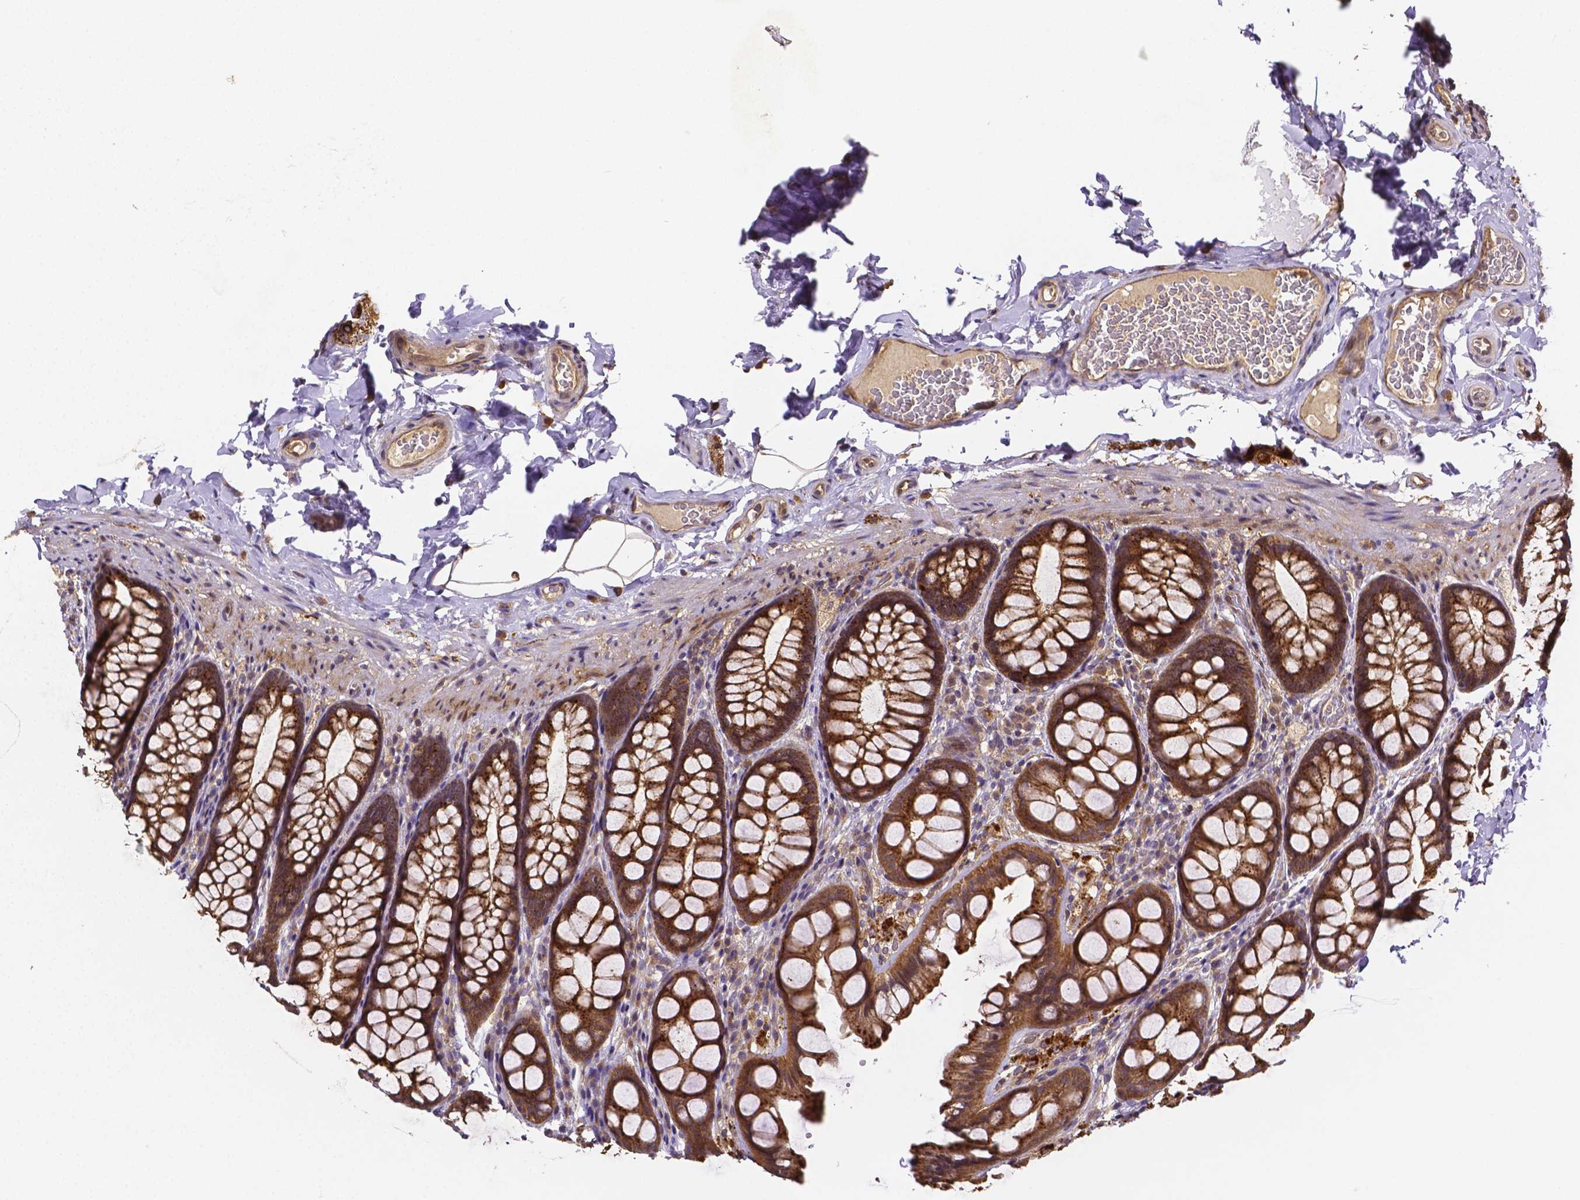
{"staining": {"intensity": "moderate", "quantity": ">75%", "location": "cytoplasmic/membranous"}, "tissue": "colon", "cell_type": "Endothelial cells", "image_type": "normal", "snomed": [{"axis": "morphology", "description": "Normal tissue, NOS"}, {"axis": "topography", "description": "Colon"}], "caption": "Moderate cytoplasmic/membranous protein positivity is identified in approximately >75% of endothelial cells in colon. (IHC, brightfield microscopy, high magnification).", "gene": "RNF123", "patient": {"sex": "male", "age": 47}}